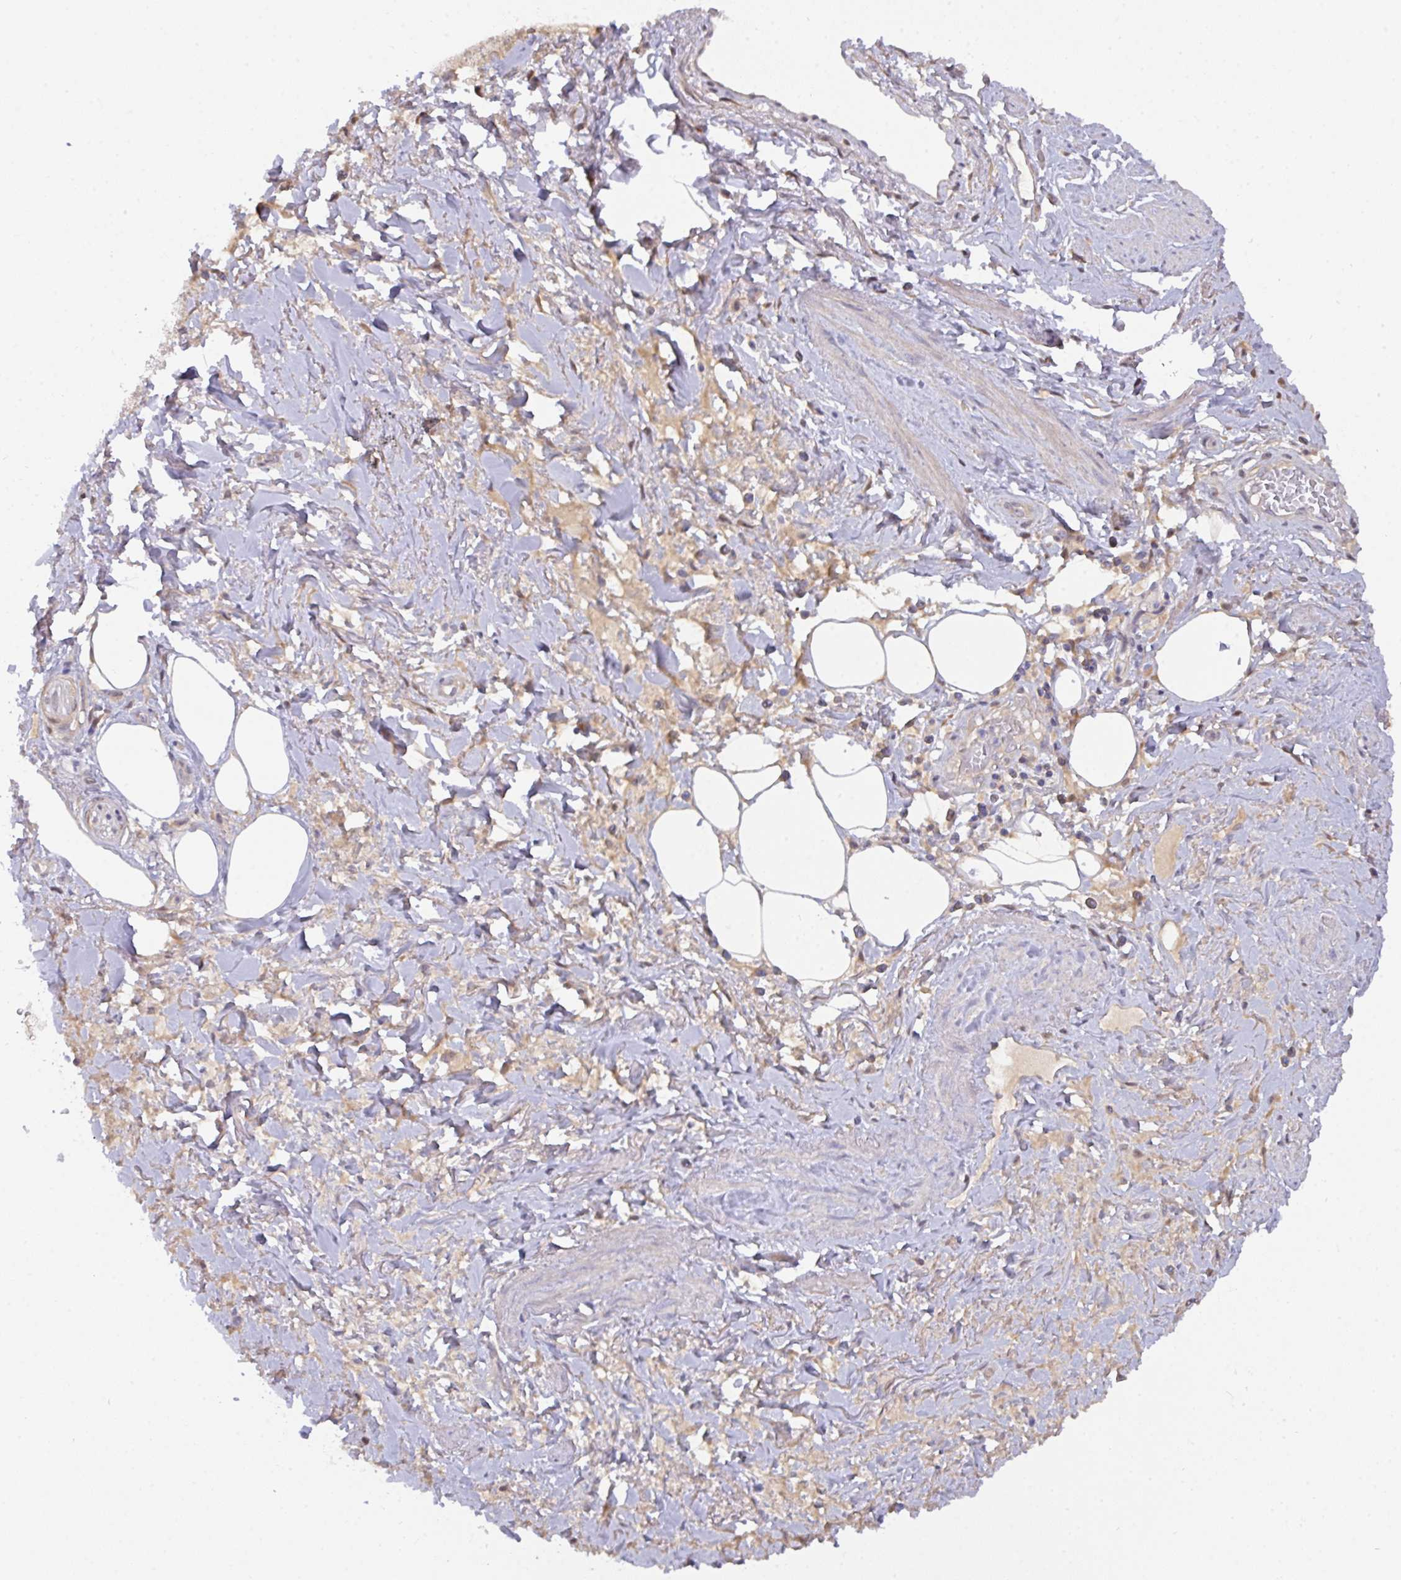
{"staining": {"intensity": "negative", "quantity": "none", "location": "none"}, "tissue": "adipose tissue", "cell_type": "Adipocytes", "image_type": "normal", "snomed": [{"axis": "morphology", "description": "Normal tissue, NOS"}, {"axis": "topography", "description": "Vagina"}, {"axis": "topography", "description": "Peripheral nerve tissue"}], "caption": "Immunohistochemical staining of benign human adipose tissue reveals no significant positivity in adipocytes.", "gene": "L3HYPDH", "patient": {"sex": "female", "age": 71}}